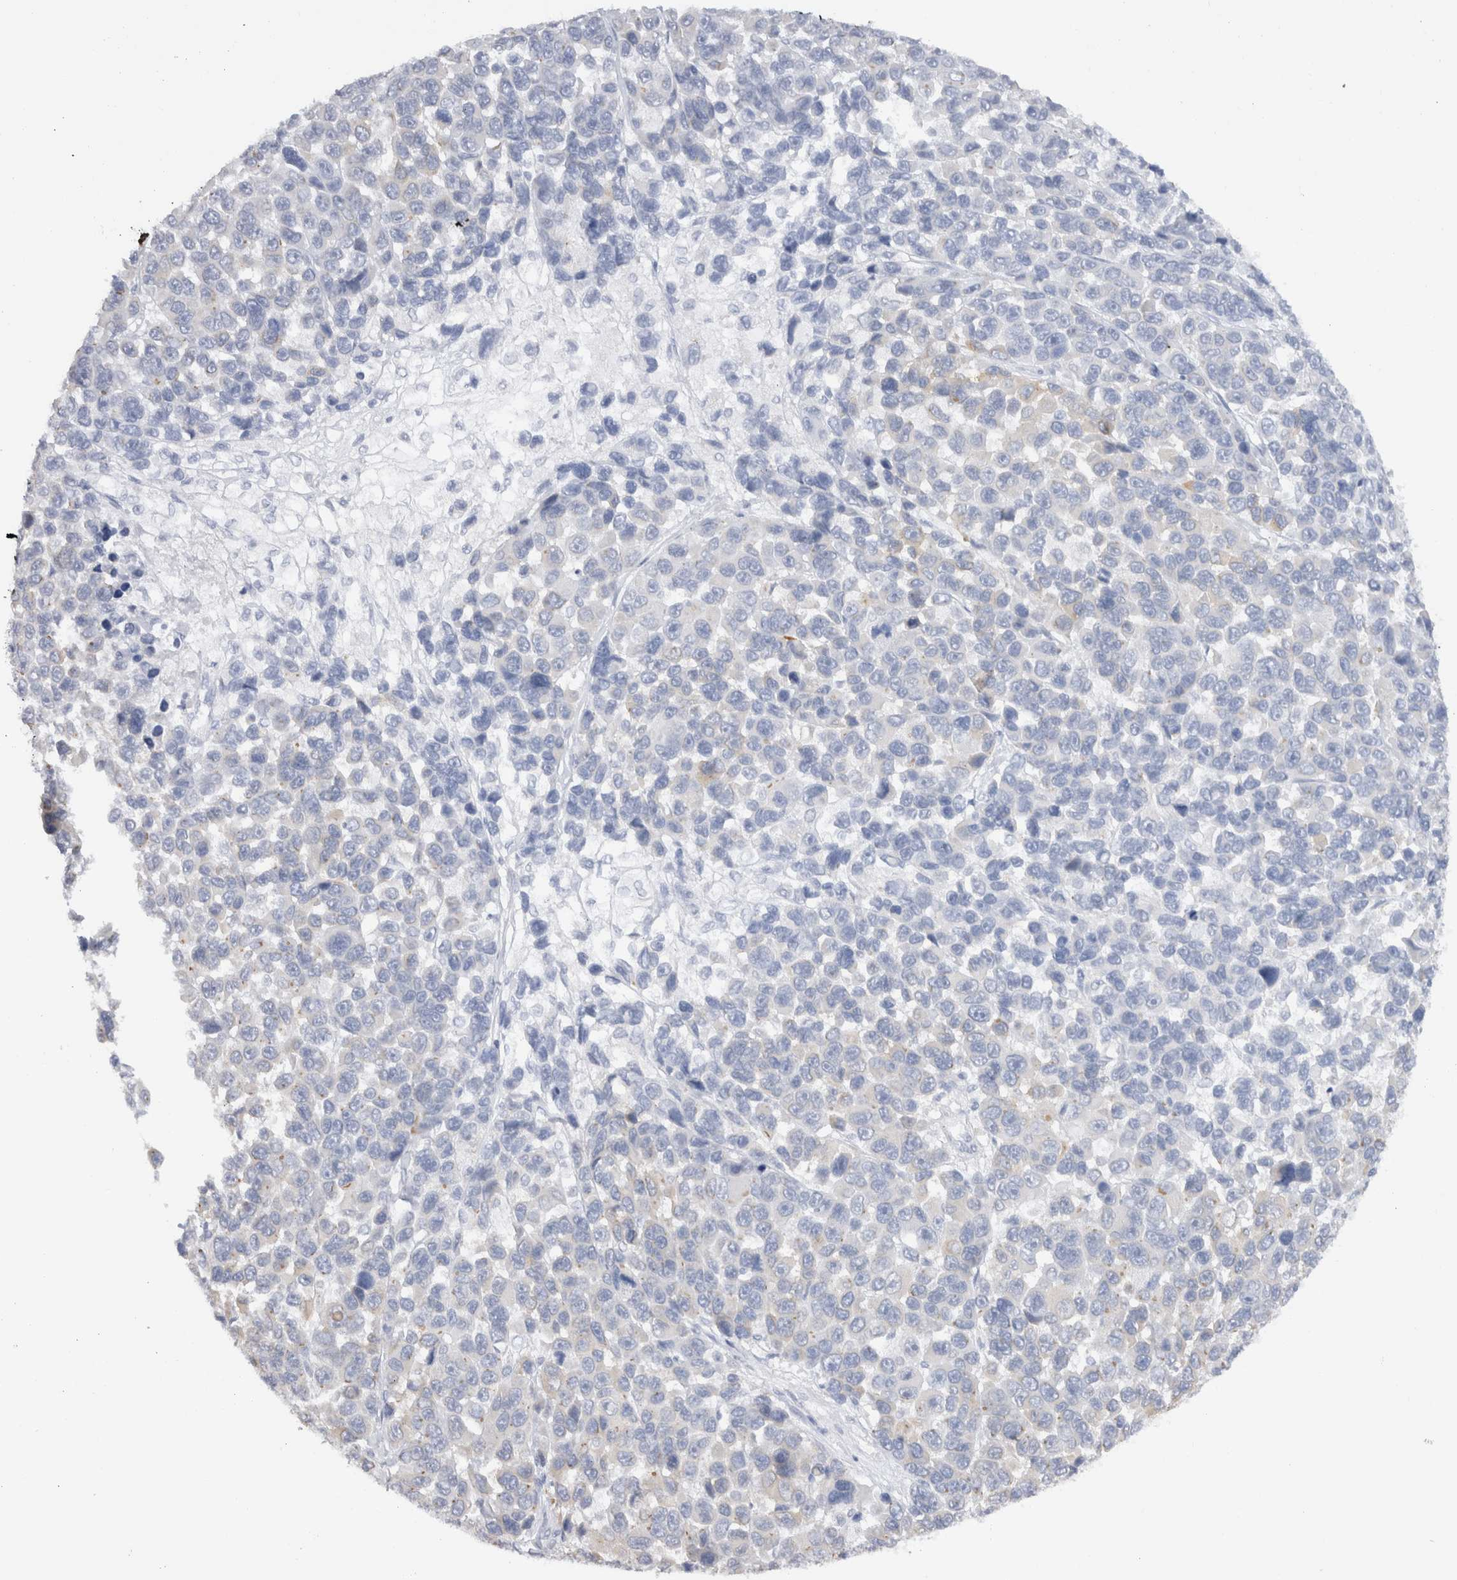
{"staining": {"intensity": "moderate", "quantity": "<25%", "location": "cytoplasmic/membranous"}, "tissue": "melanoma", "cell_type": "Tumor cells", "image_type": "cancer", "snomed": [{"axis": "morphology", "description": "Malignant melanoma, NOS"}, {"axis": "topography", "description": "Skin"}], "caption": "There is low levels of moderate cytoplasmic/membranous positivity in tumor cells of malignant melanoma, as demonstrated by immunohistochemical staining (brown color).", "gene": "C9orf50", "patient": {"sex": "male", "age": 53}}